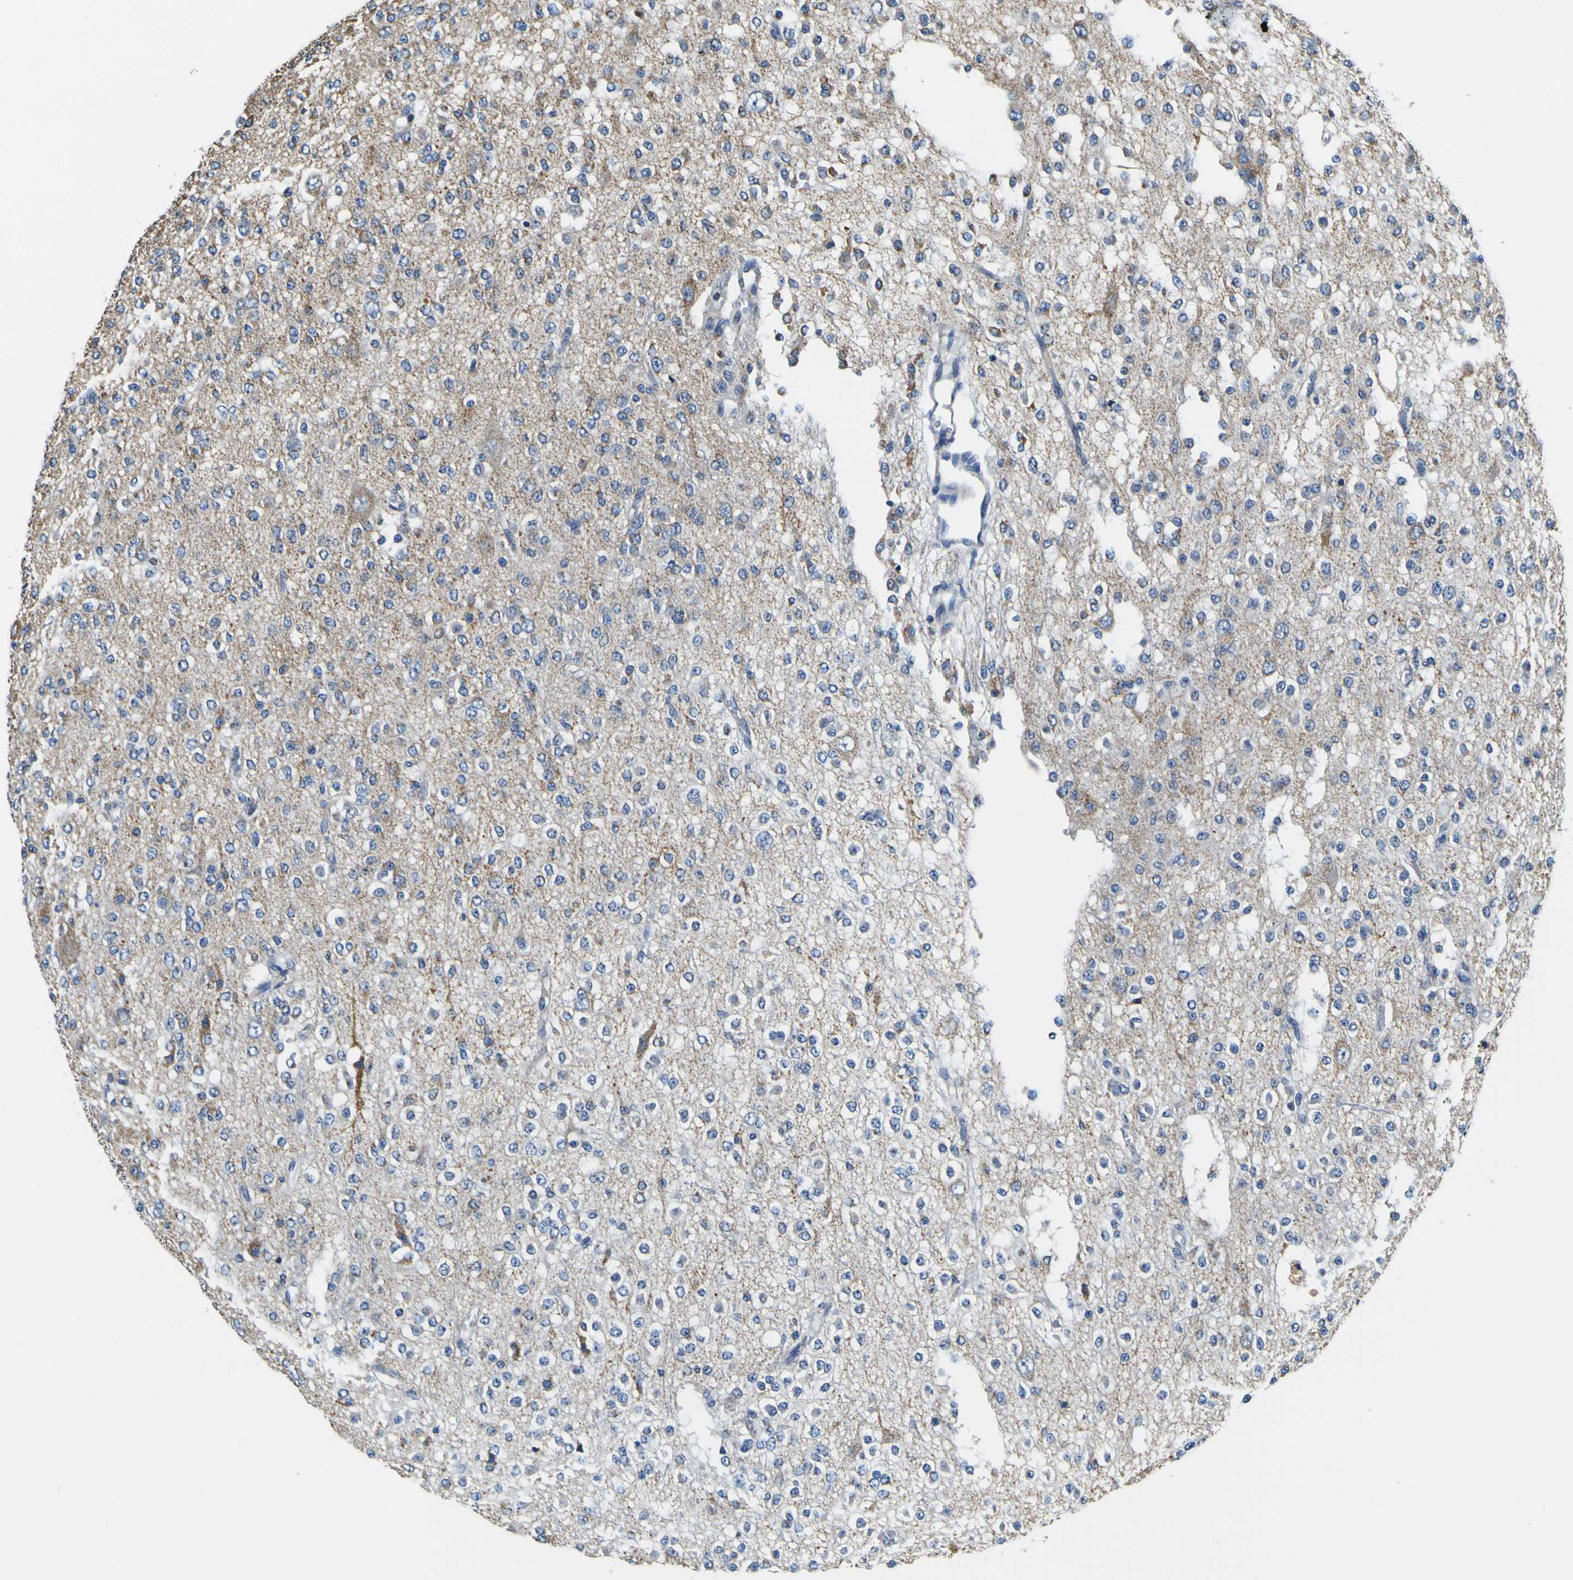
{"staining": {"intensity": "negative", "quantity": "none", "location": "none"}, "tissue": "glioma", "cell_type": "Tumor cells", "image_type": "cancer", "snomed": [{"axis": "morphology", "description": "Glioma, malignant, Low grade"}, {"axis": "topography", "description": "Brain"}], "caption": "This is an immunohistochemistry micrograph of human malignant glioma (low-grade). There is no expression in tumor cells.", "gene": "LRP4", "patient": {"sex": "male", "age": 38}}